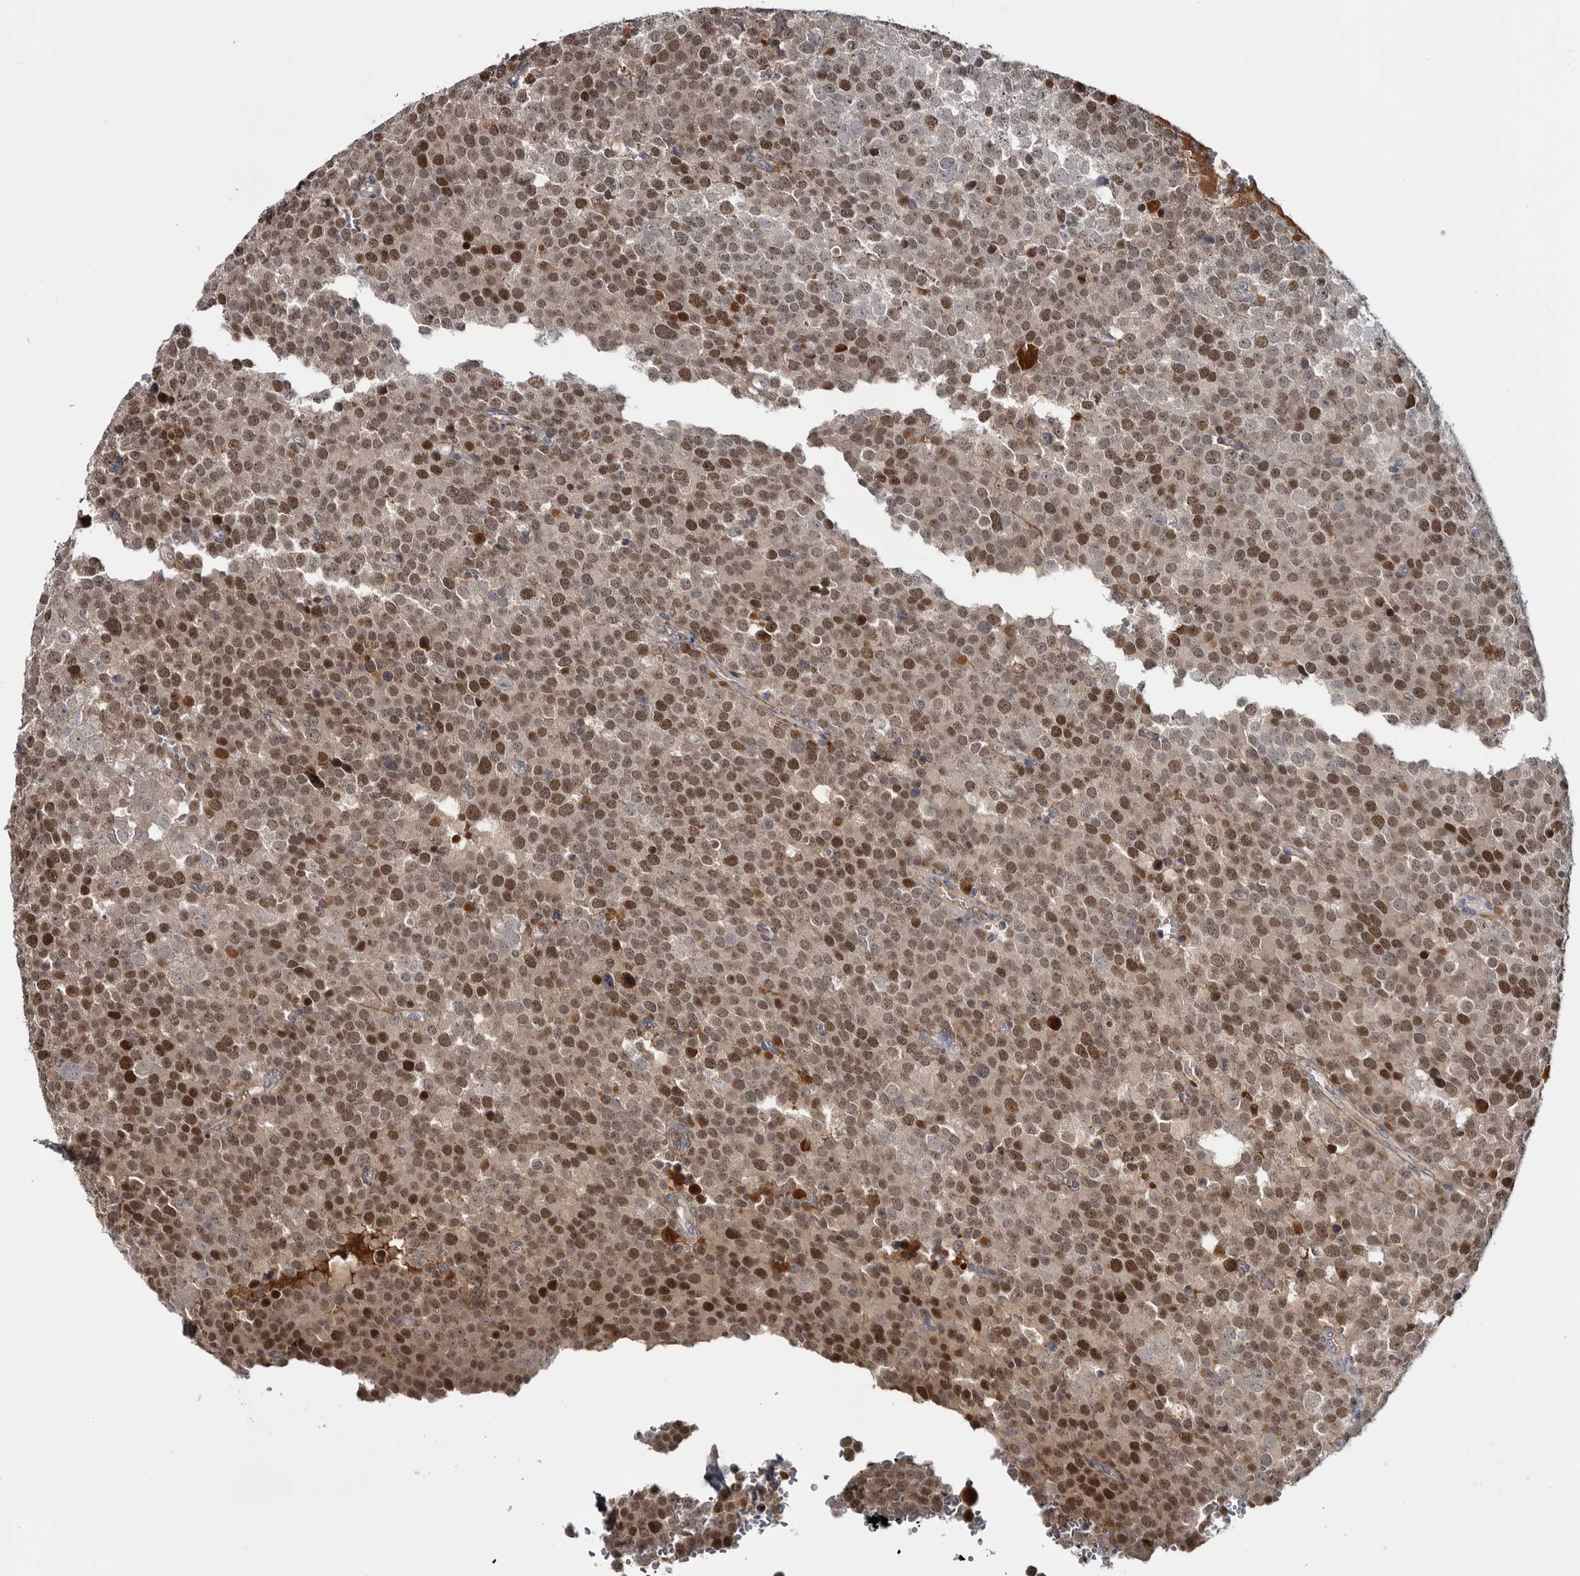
{"staining": {"intensity": "strong", "quantity": "25%-75%", "location": "nuclear"}, "tissue": "testis cancer", "cell_type": "Tumor cells", "image_type": "cancer", "snomed": [{"axis": "morphology", "description": "Seminoma, NOS"}, {"axis": "topography", "description": "Testis"}], "caption": "Testis seminoma stained with a protein marker reveals strong staining in tumor cells.", "gene": "ZNF277", "patient": {"sex": "male", "age": 71}}